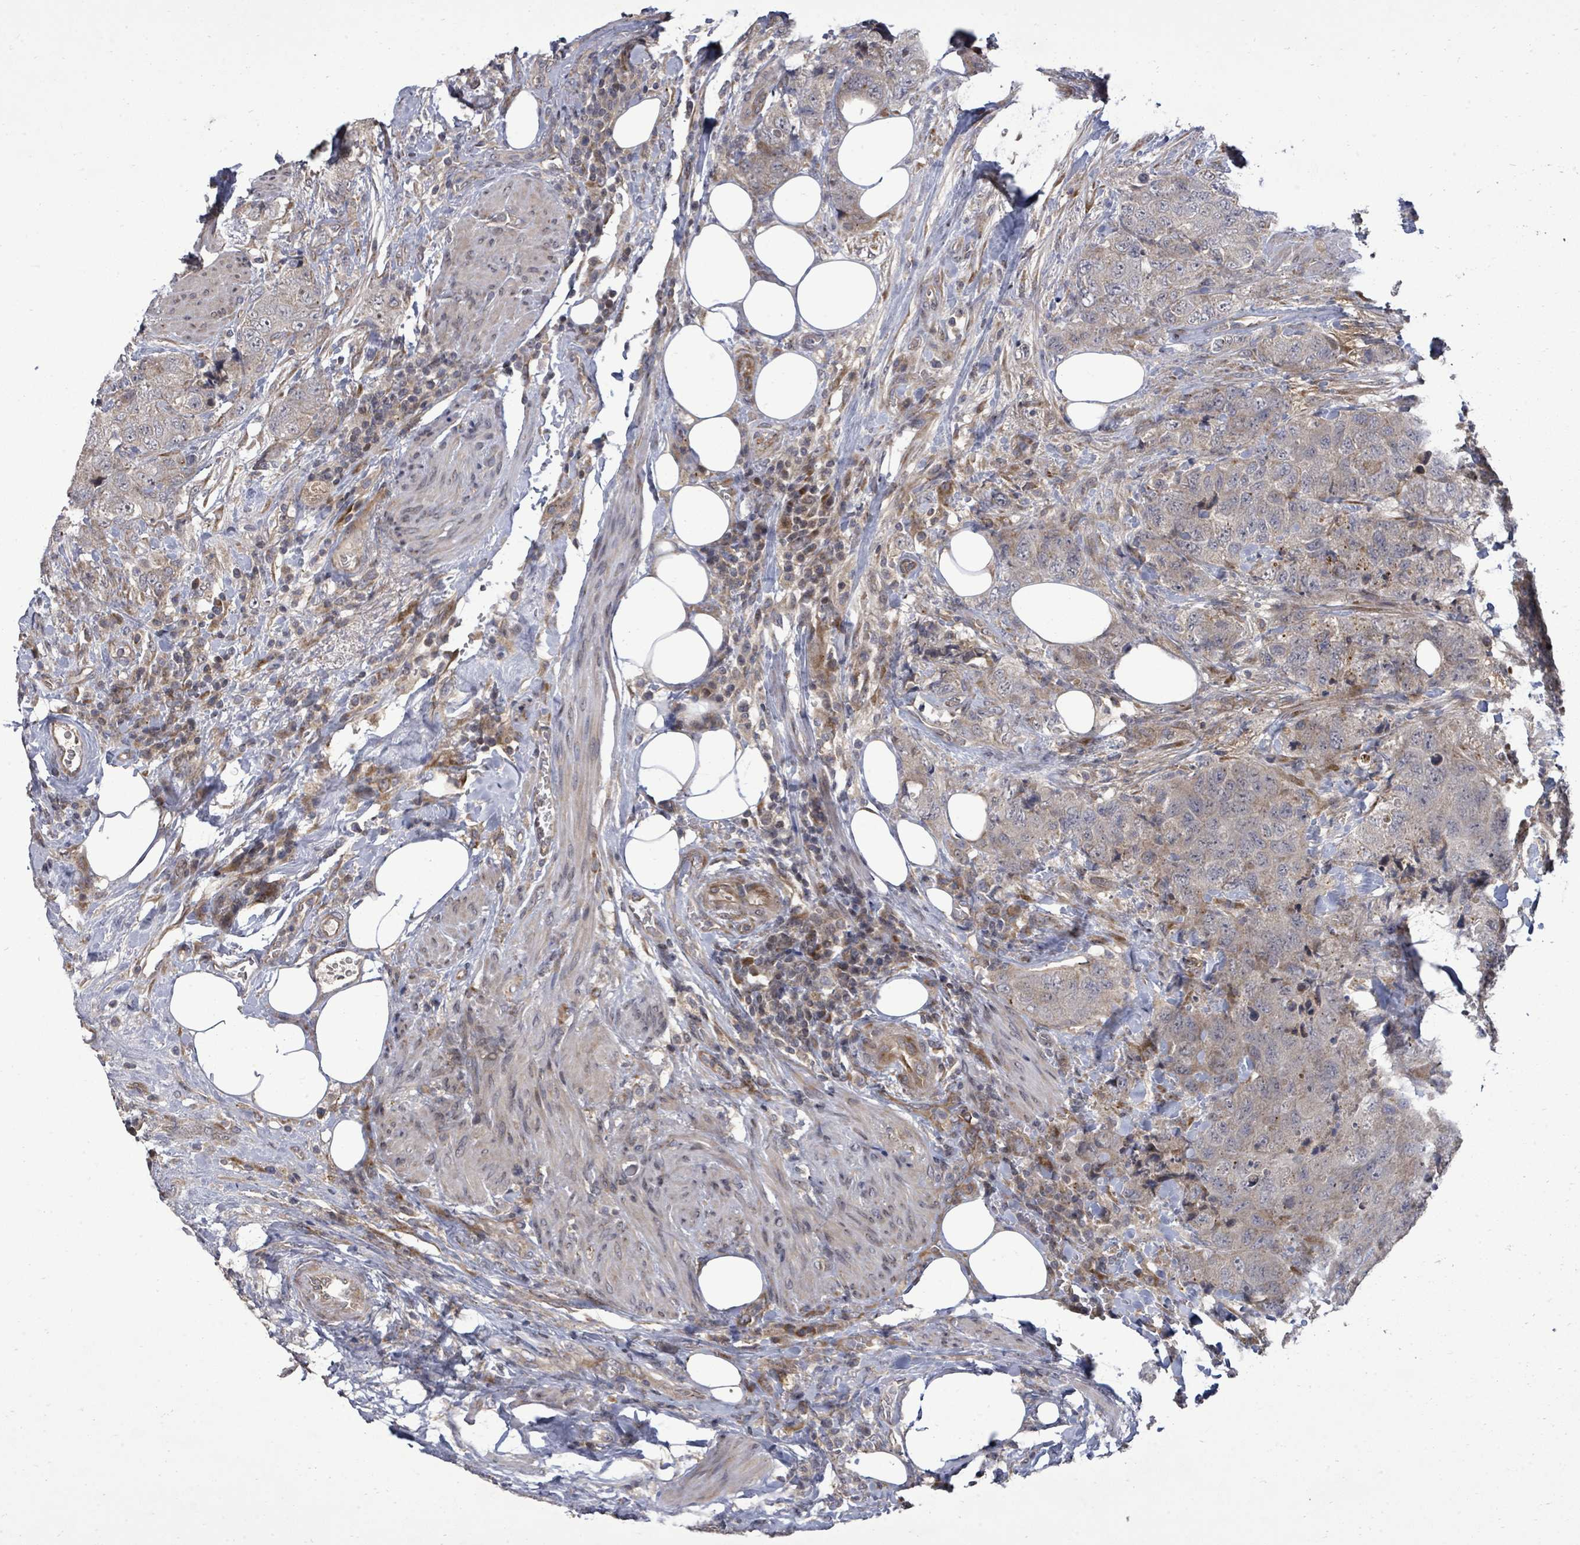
{"staining": {"intensity": "weak", "quantity": "<25%", "location": "cytoplasmic/membranous"}, "tissue": "urothelial cancer", "cell_type": "Tumor cells", "image_type": "cancer", "snomed": [{"axis": "morphology", "description": "Urothelial carcinoma, High grade"}, {"axis": "topography", "description": "Urinary bladder"}], "caption": "Histopathology image shows no significant protein expression in tumor cells of urothelial carcinoma (high-grade).", "gene": "KRTAP27-1", "patient": {"sex": "female", "age": 78}}